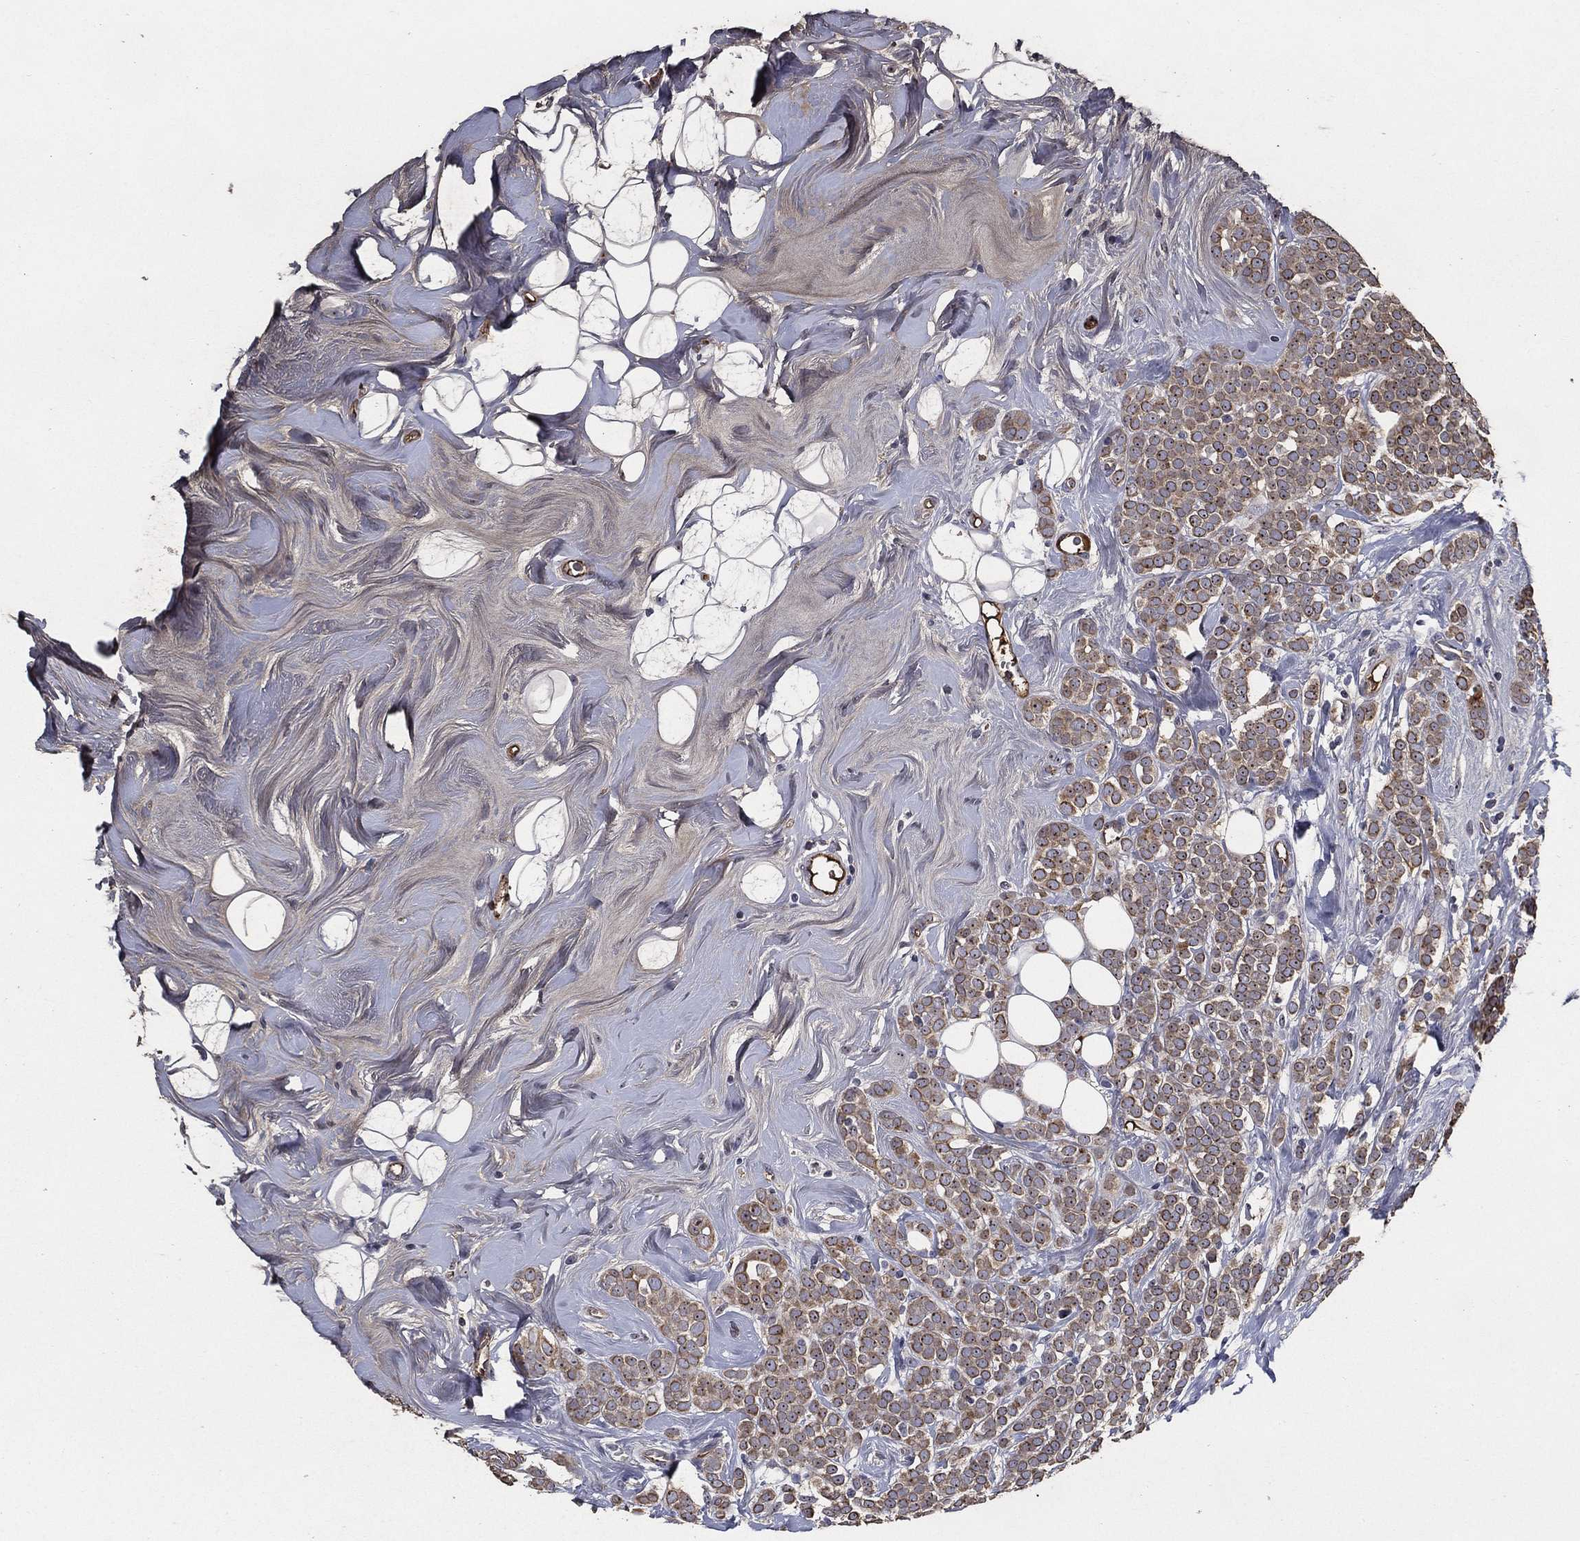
{"staining": {"intensity": "moderate", "quantity": "25%-75%", "location": "cytoplasmic/membranous"}, "tissue": "breast cancer", "cell_type": "Tumor cells", "image_type": "cancer", "snomed": [{"axis": "morphology", "description": "Lobular carcinoma"}, {"axis": "topography", "description": "Breast"}], "caption": "Immunohistochemistry photomicrograph of human breast lobular carcinoma stained for a protein (brown), which demonstrates medium levels of moderate cytoplasmic/membranous staining in approximately 25%-75% of tumor cells.", "gene": "EFNA1", "patient": {"sex": "female", "age": 49}}